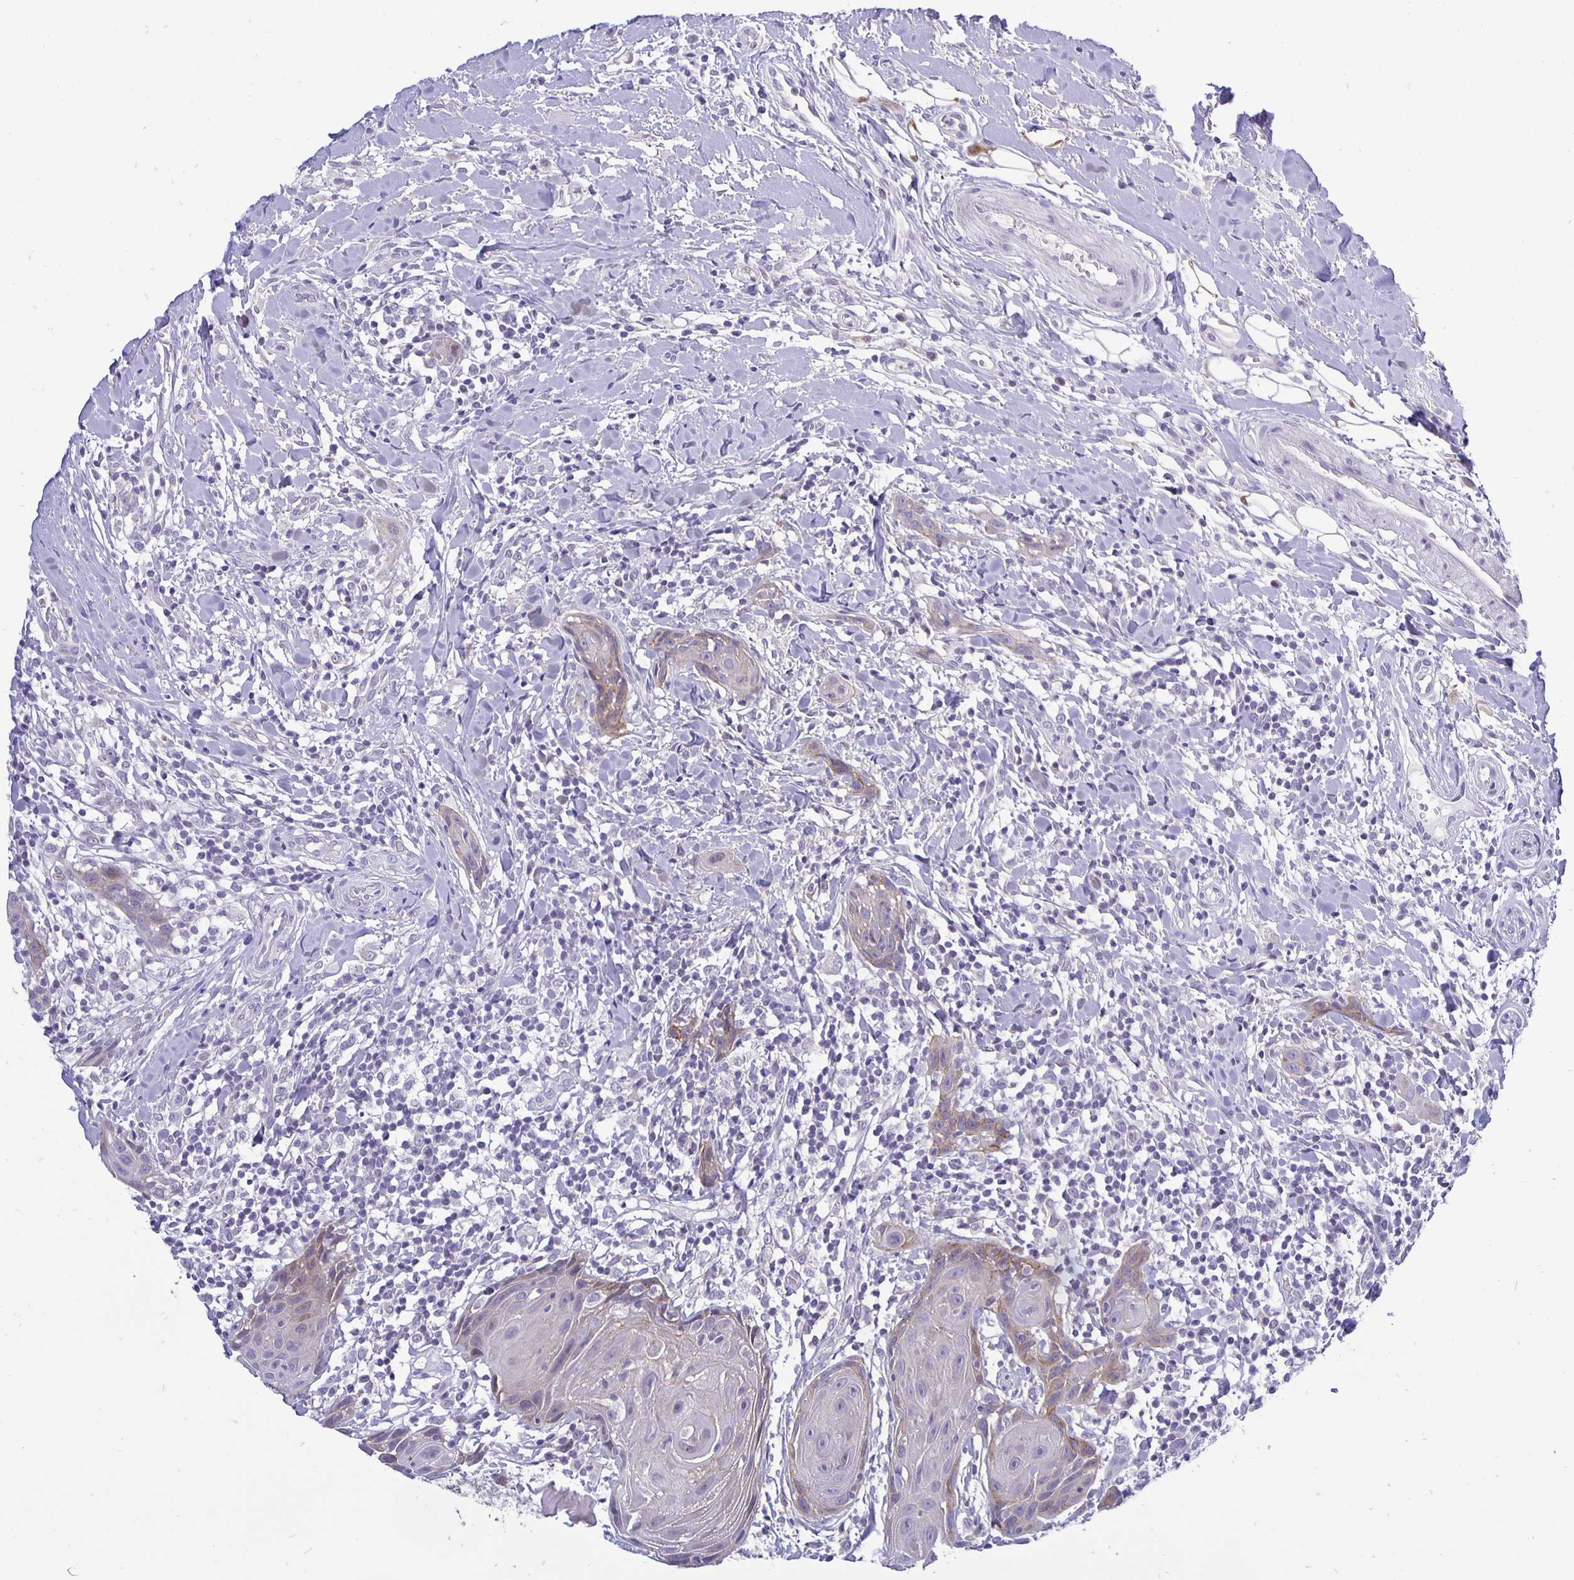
{"staining": {"intensity": "weak", "quantity": "<25%", "location": "cytoplasmic/membranous"}, "tissue": "head and neck cancer", "cell_type": "Tumor cells", "image_type": "cancer", "snomed": [{"axis": "morphology", "description": "Squamous cell carcinoma, NOS"}, {"axis": "topography", "description": "Oral tissue"}, {"axis": "topography", "description": "Head-Neck"}], "caption": "Head and neck cancer (squamous cell carcinoma) was stained to show a protein in brown. There is no significant staining in tumor cells.", "gene": "ERBB2", "patient": {"sex": "male", "age": 49}}